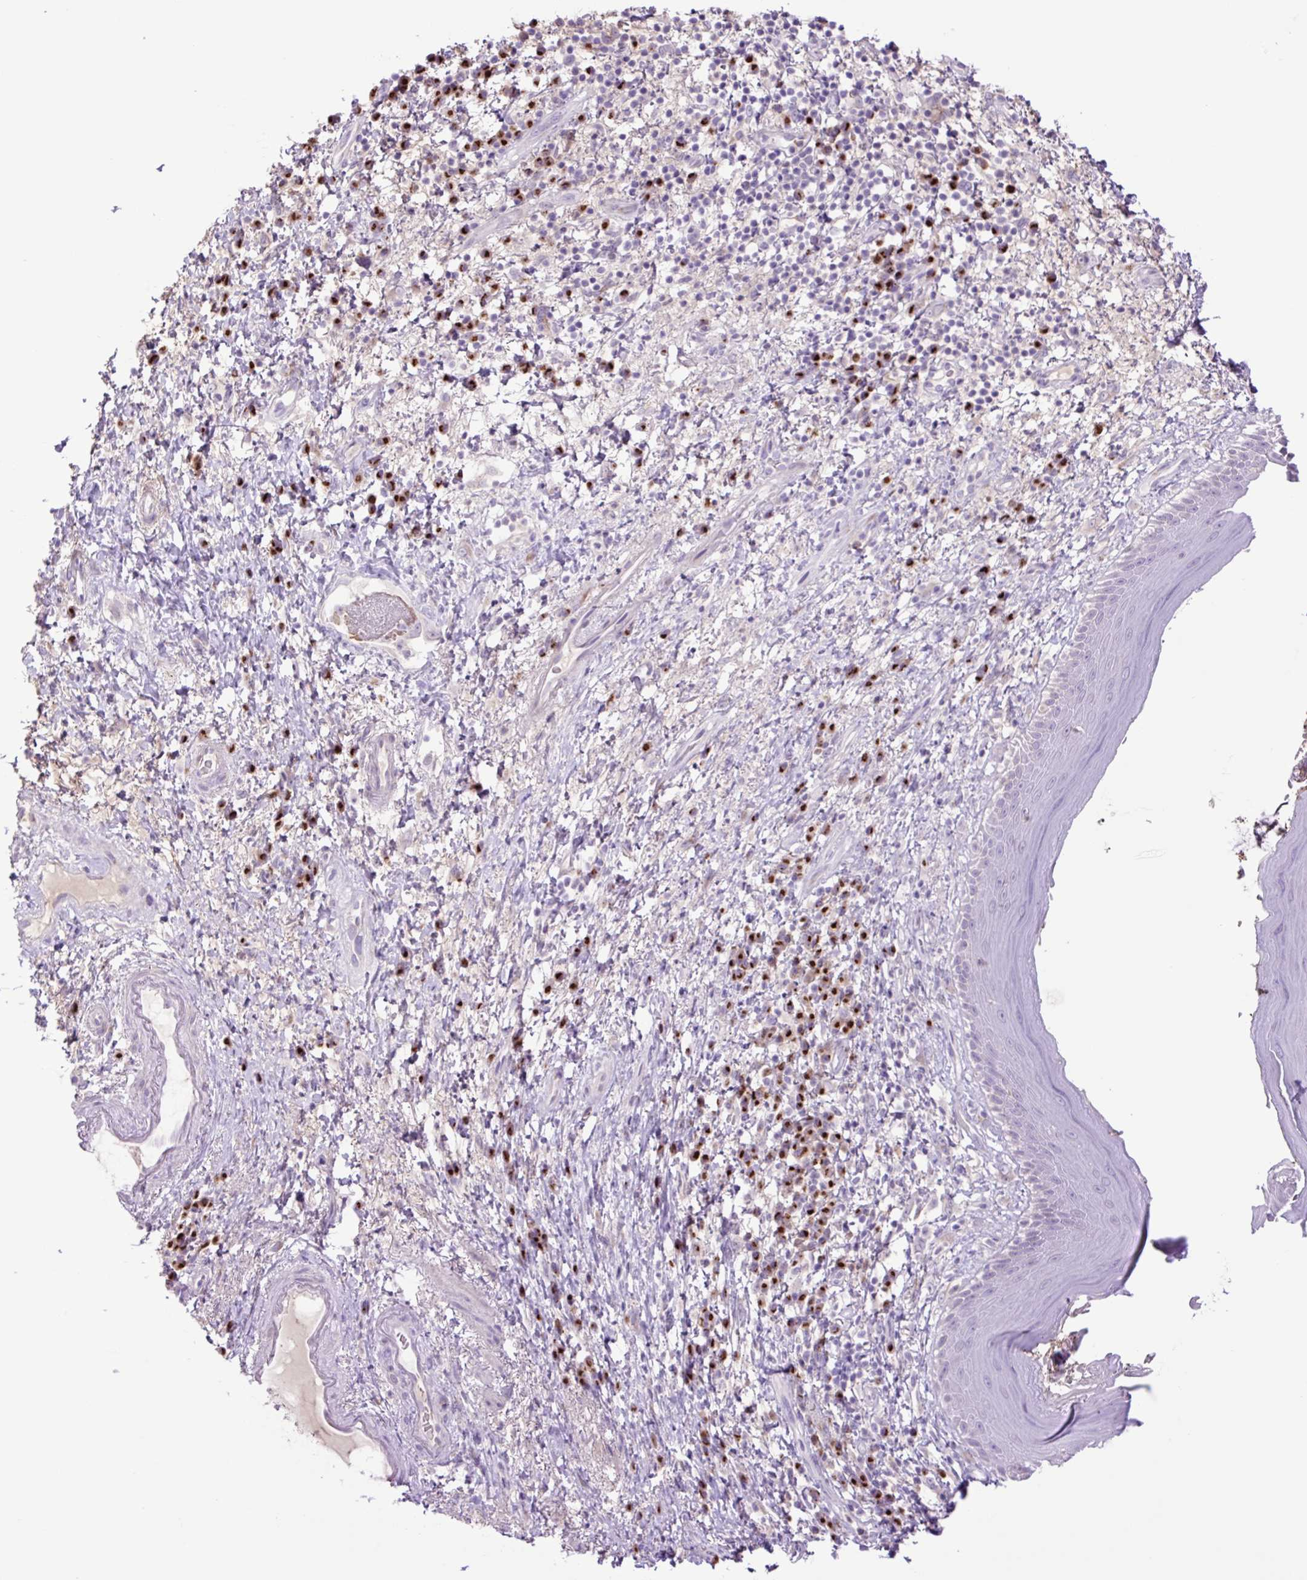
{"staining": {"intensity": "negative", "quantity": "none", "location": "none"}, "tissue": "skin", "cell_type": "Epidermal cells", "image_type": "normal", "snomed": [{"axis": "morphology", "description": "Normal tissue, NOS"}, {"axis": "topography", "description": "Anal"}], "caption": "There is no significant positivity in epidermal cells of skin. (Brightfield microscopy of DAB (3,3'-diaminobenzidine) immunohistochemistry (IHC) at high magnification).", "gene": "MFSD3", "patient": {"sex": "male", "age": 78}}